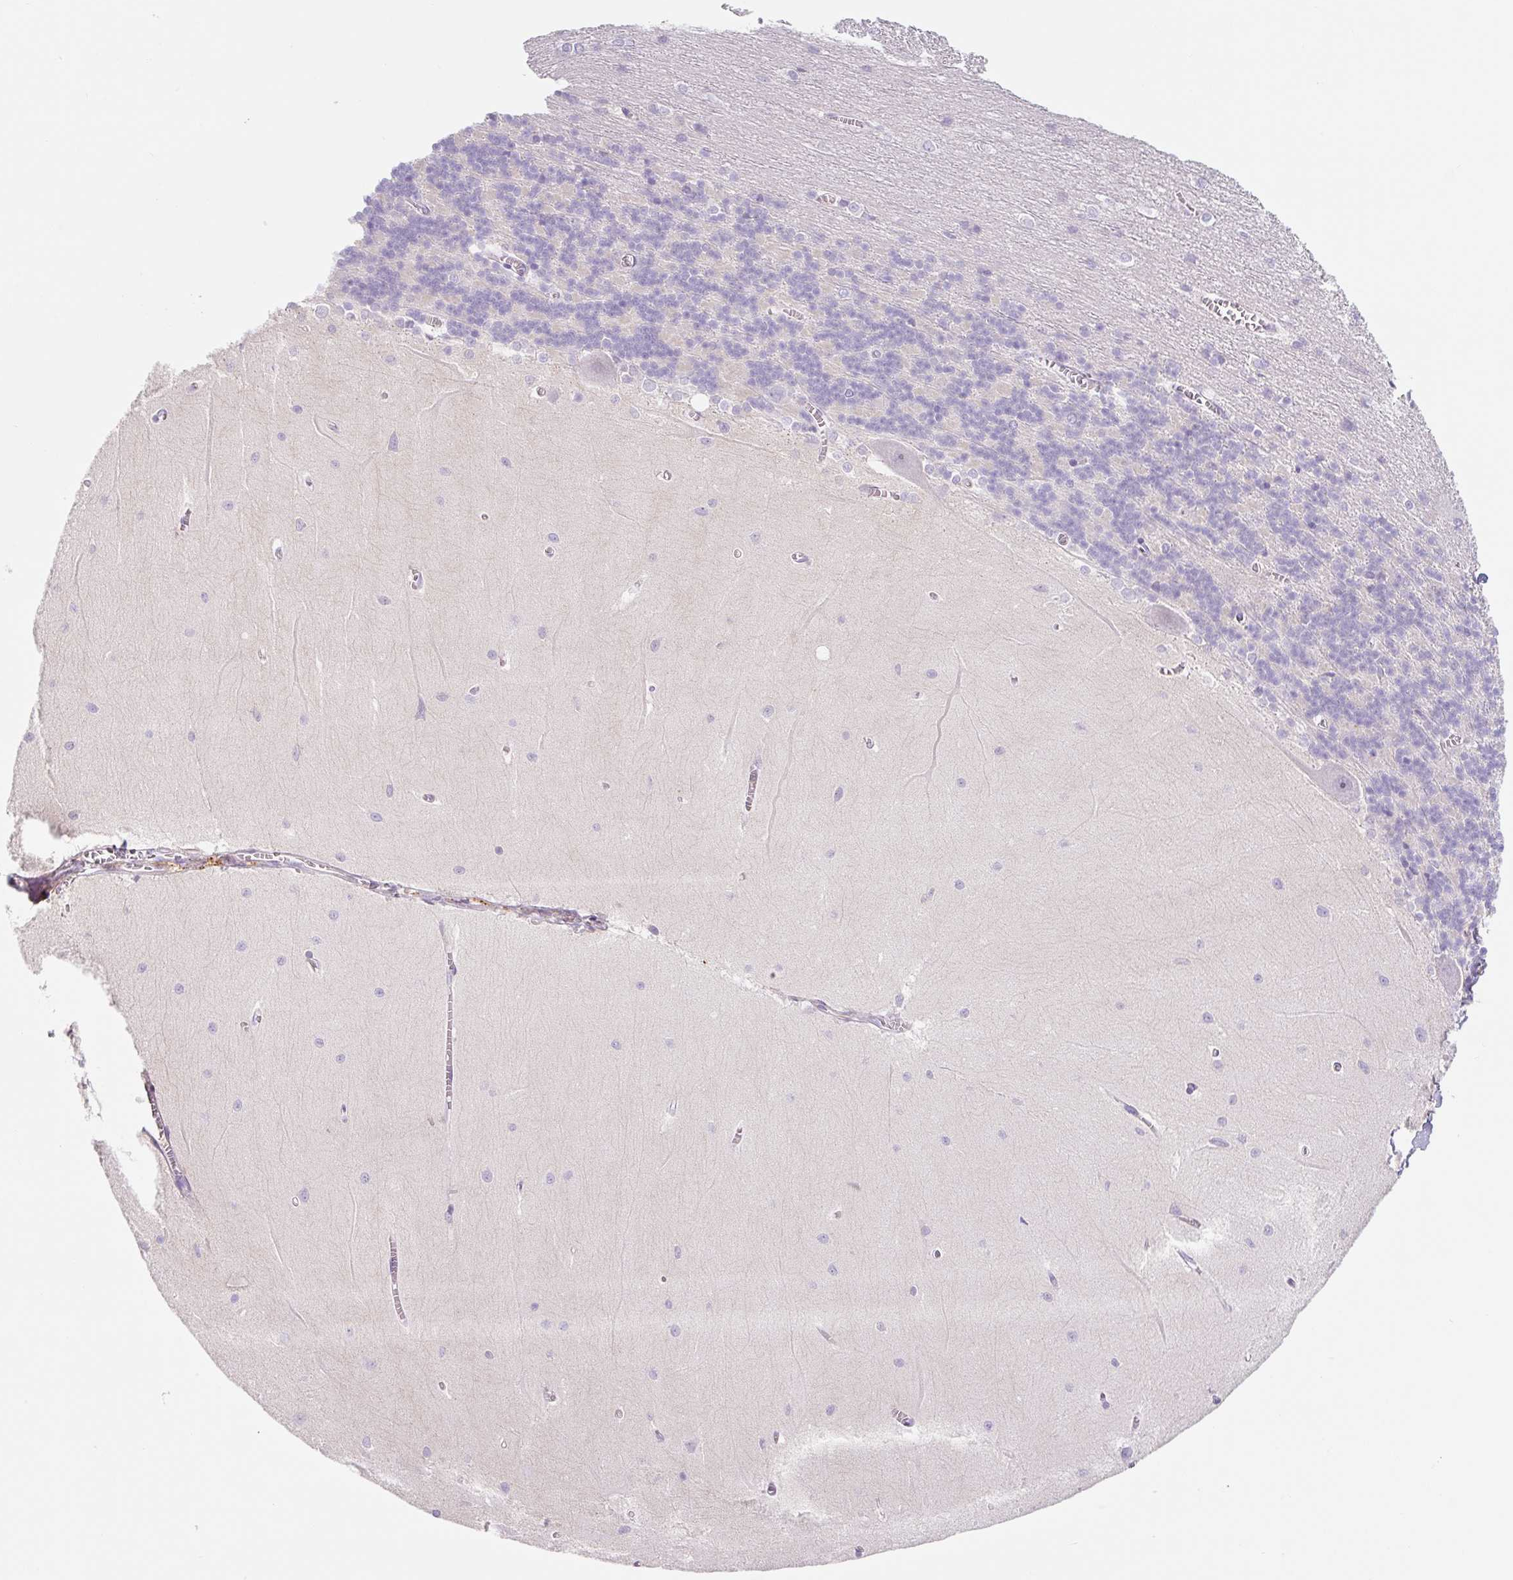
{"staining": {"intensity": "negative", "quantity": "none", "location": "none"}, "tissue": "cerebellum", "cell_type": "Cells in granular layer", "image_type": "normal", "snomed": [{"axis": "morphology", "description": "Normal tissue, NOS"}, {"axis": "topography", "description": "Cerebellum"}], "caption": "The micrograph shows no significant positivity in cells in granular layer of cerebellum.", "gene": "LYVE1", "patient": {"sex": "male", "age": 37}}